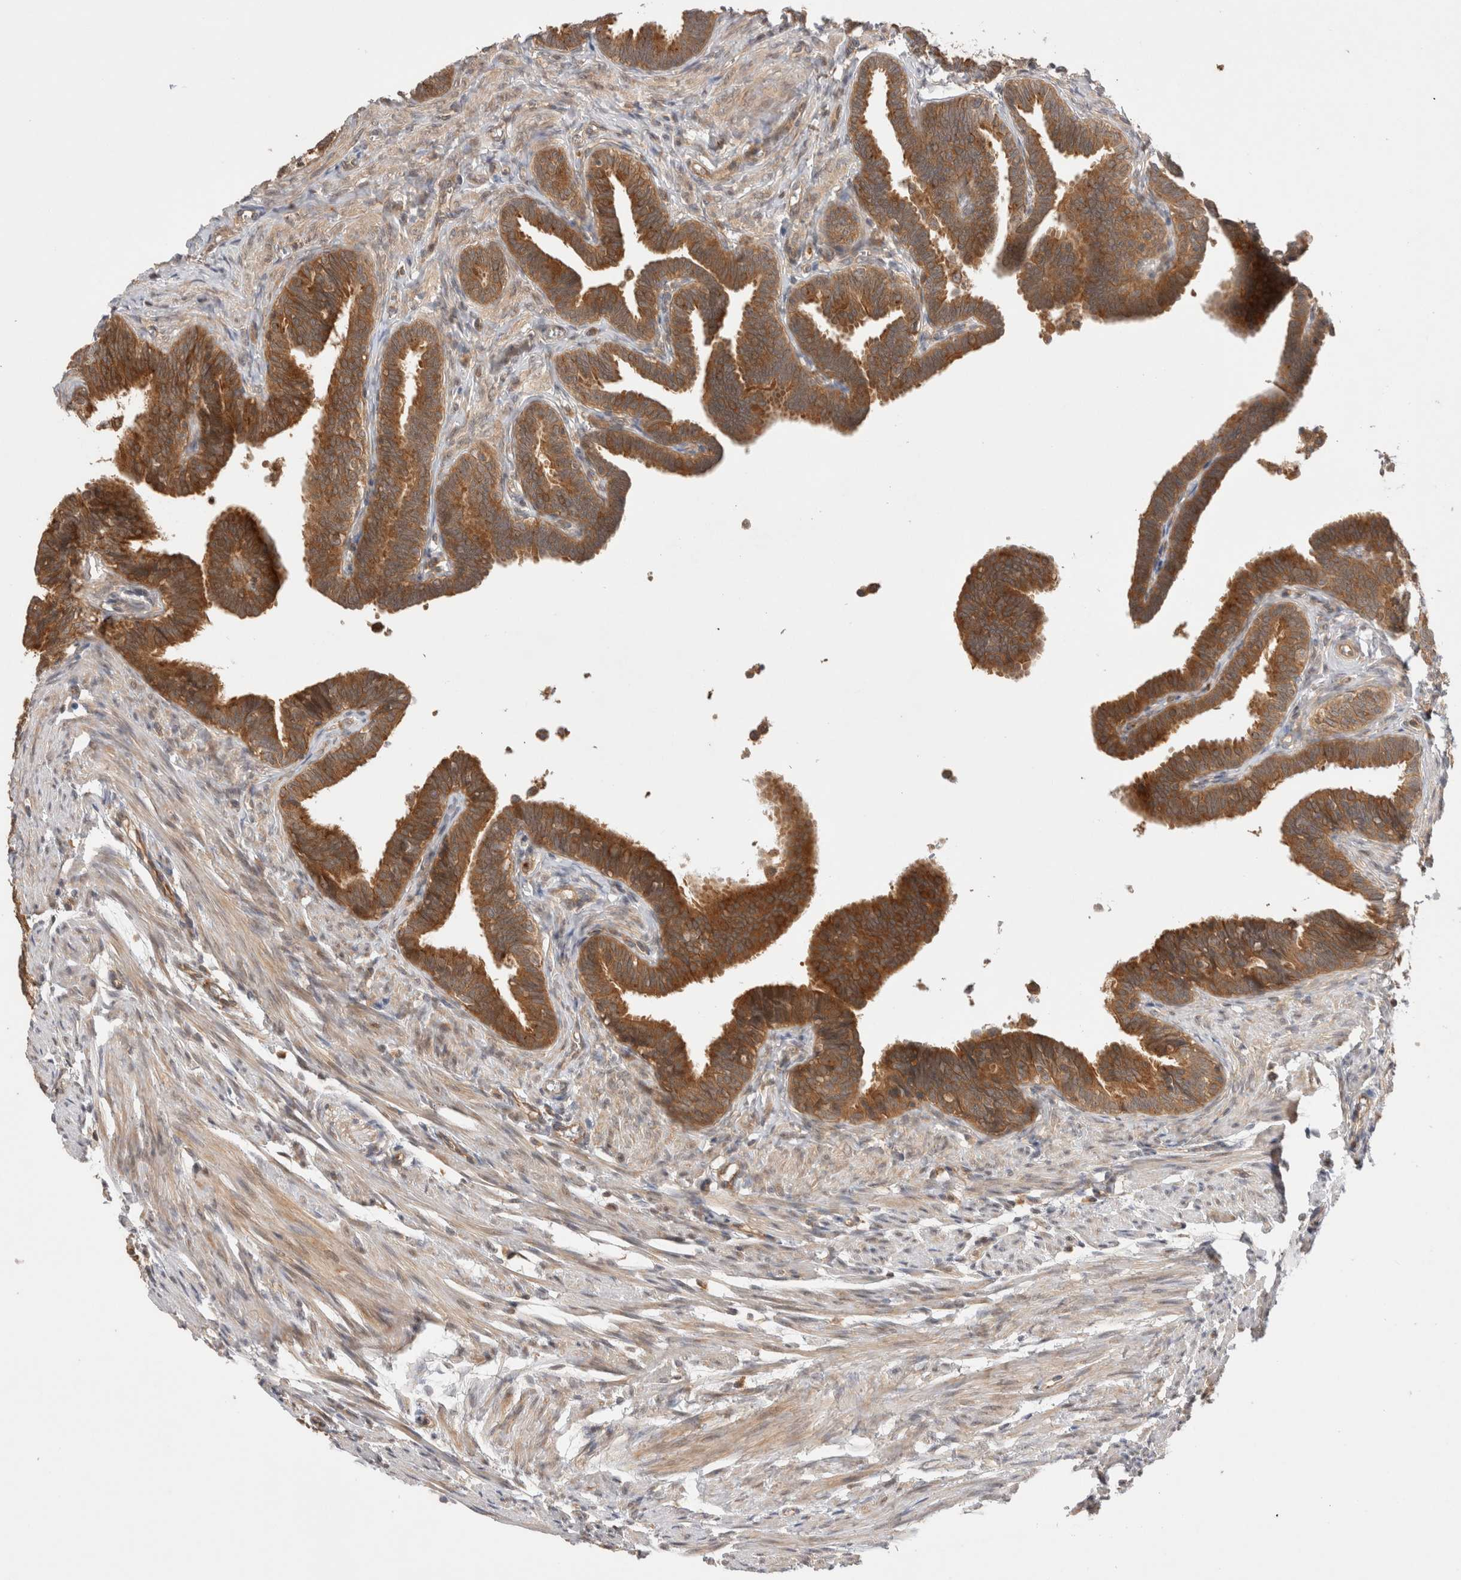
{"staining": {"intensity": "strong", "quantity": ">75%", "location": "cytoplasmic/membranous"}, "tissue": "fallopian tube", "cell_type": "Glandular cells", "image_type": "normal", "snomed": [{"axis": "morphology", "description": "Normal tissue, NOS"}, {"axis": "topography", "description": "Fallopian tube"}, {"axis": "topography", "description": "Ovary"}], "caption": "High-magnification brightfield microscopy of normal fallopian tube stained with DAB (3,3'-diaminobenzidine) (brown) and counterstained with hematoxylin (blue). glandular cells exhibit strong cytoplasmic/membranous staining is present in approximately>75% of cells. The protein is stained brown, and the nuclei are stained in blue (DAB IHC with brightfield microscopy, high magnification).", "gene": "VPS28", "patient": {"sex": "female", "age": 23}}